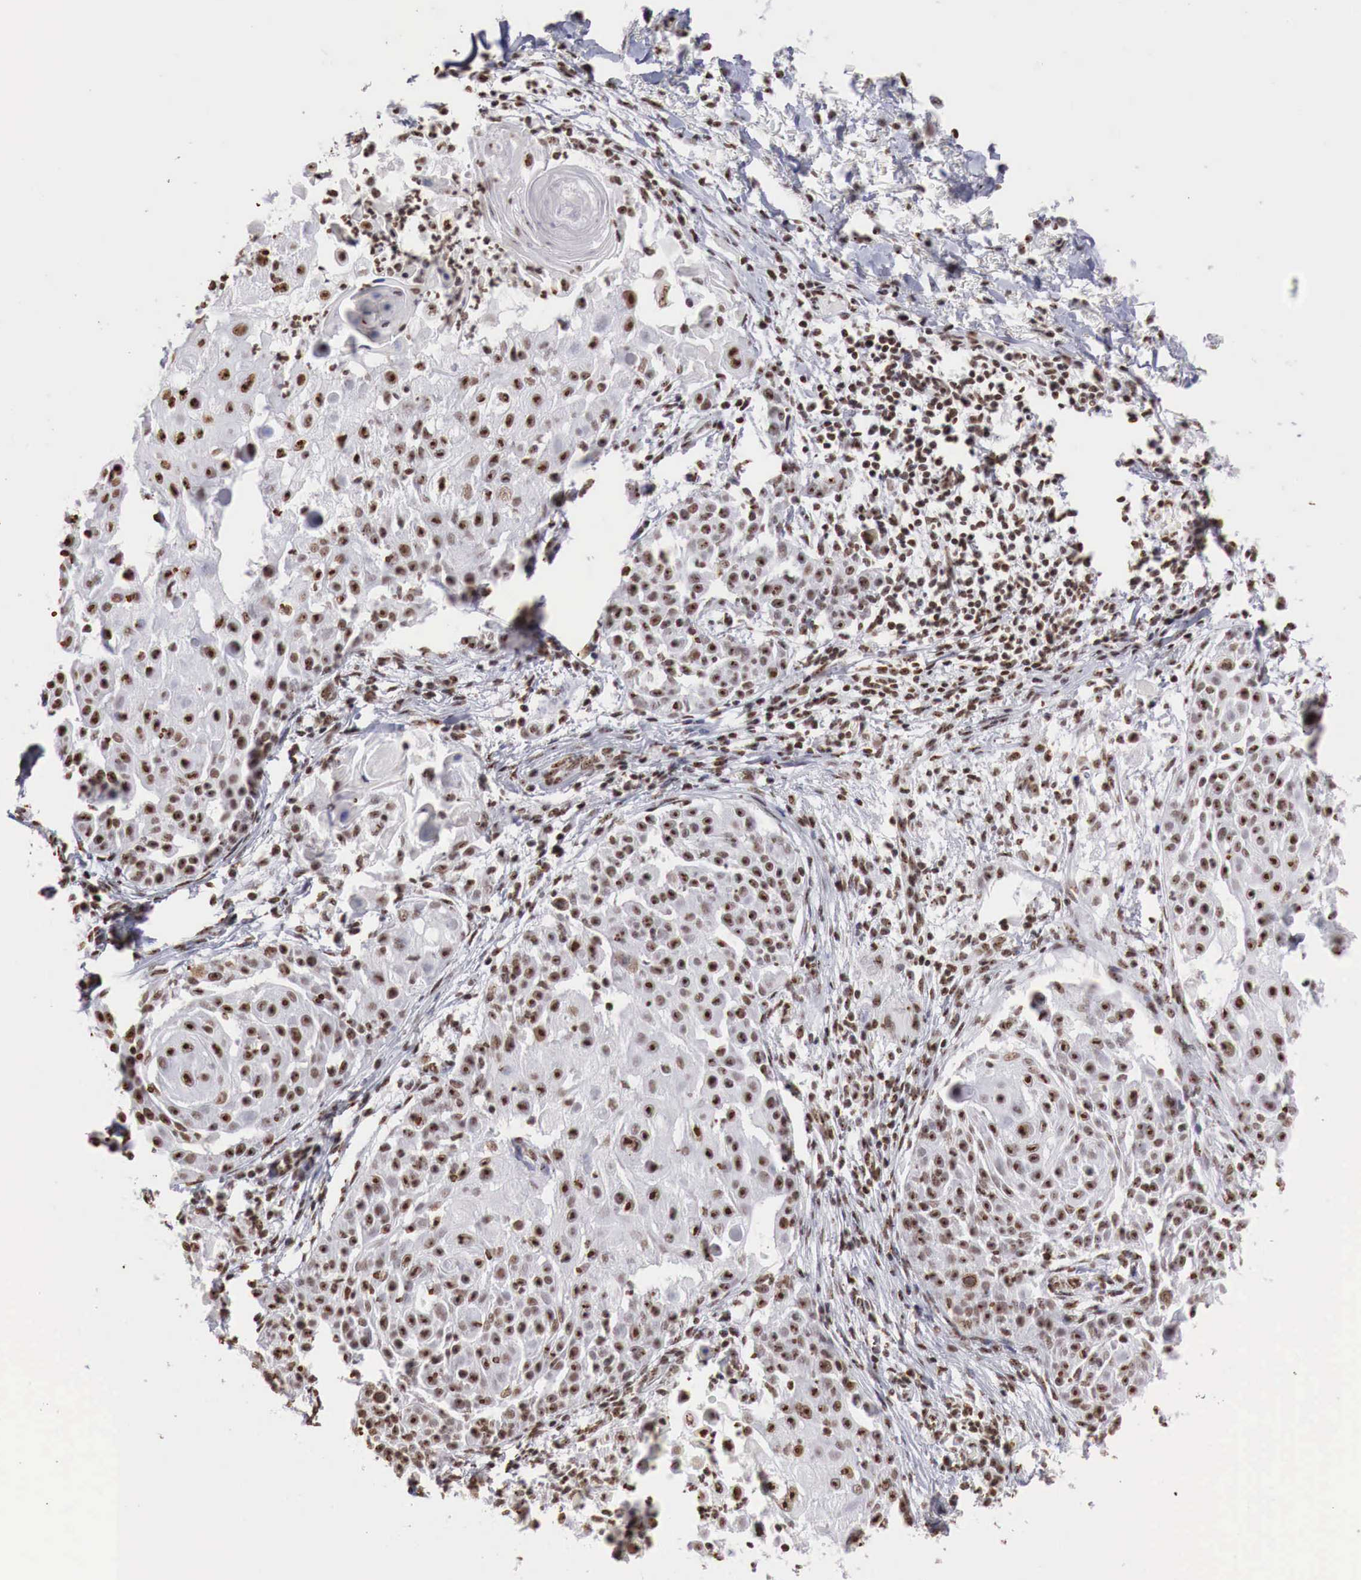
{"staining": {"intensity": "strong", "quantity": ">75%", "location": "nuclear"}, "tissue": "skin cancer", "cell_type": "Tumor cells", "image_type": "cancer", "snomed": [{"axis": "morphology", "description": "Squamous cell carcinoma, NOS"}, {"axis": "topography", "description": "Skin"}], "caption": "An image of squamous cell carcinoma (skin) stained for a protein exhibits strong nuclear brown staining in tumor cells. Using DAB (brown) and hematoxylin (blue) stains, captured at high magnification using brightfield microscopy.", "gene": "DKC1", "patient": {"sex": "female", "age": 57}}